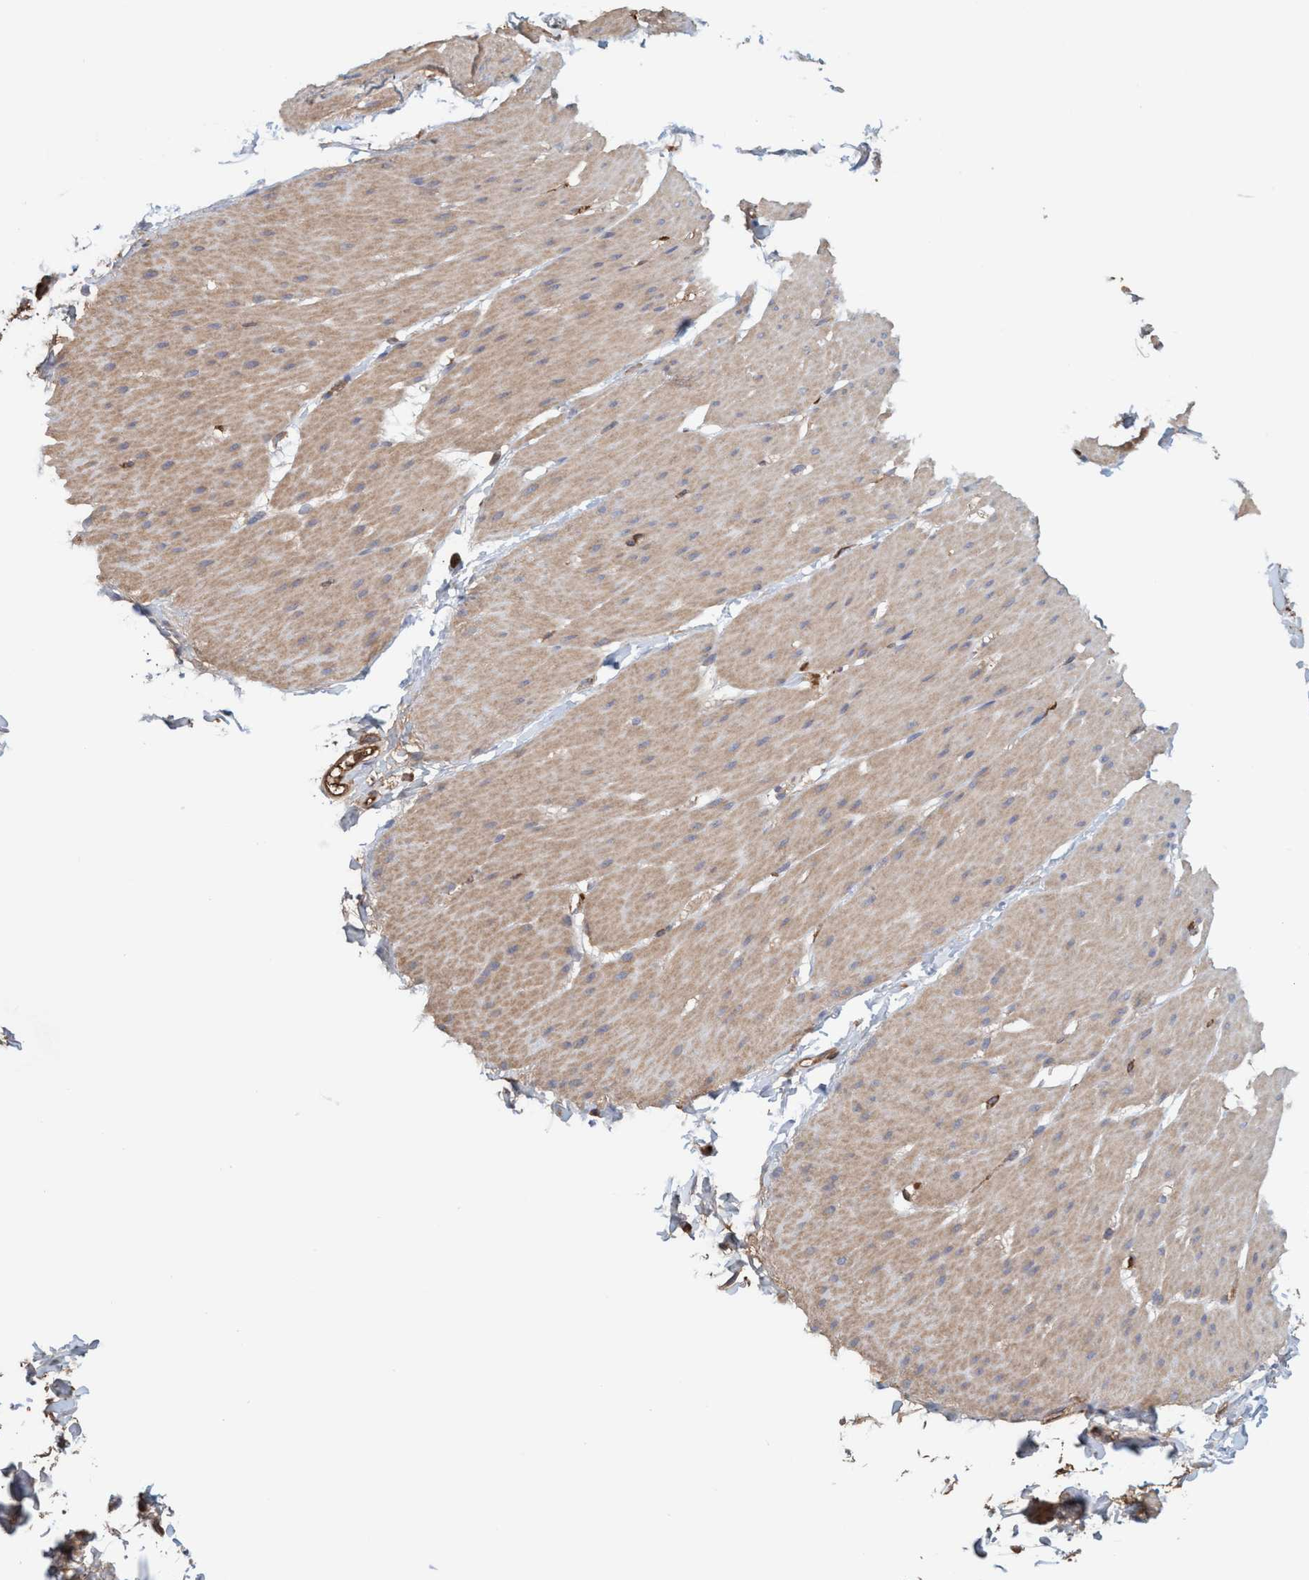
{"staining": {"intensity": "moderate", "quantity": ">75%", "location": "cytoplasmic/membranous"}, "tissue": "smooth muscle", "cell_type": "Smooth muscle cells", "image_type": "normal", "snomed": [{"axis": "morphology", "description": "Normal tissue, NOS"}, {"axis": "topography", "description": "Smooth muscle"}, {"axis": "topography", "description": "Colon"}], "caption": "DAB immunohistochemical staining of benign smooth muscle displays moderate cytoplasmic/membranous protein staining in approximately >75% of smooth muscle cells.", "gene": "SPECC1", "patient": {"sex": "male", "age": 67}}